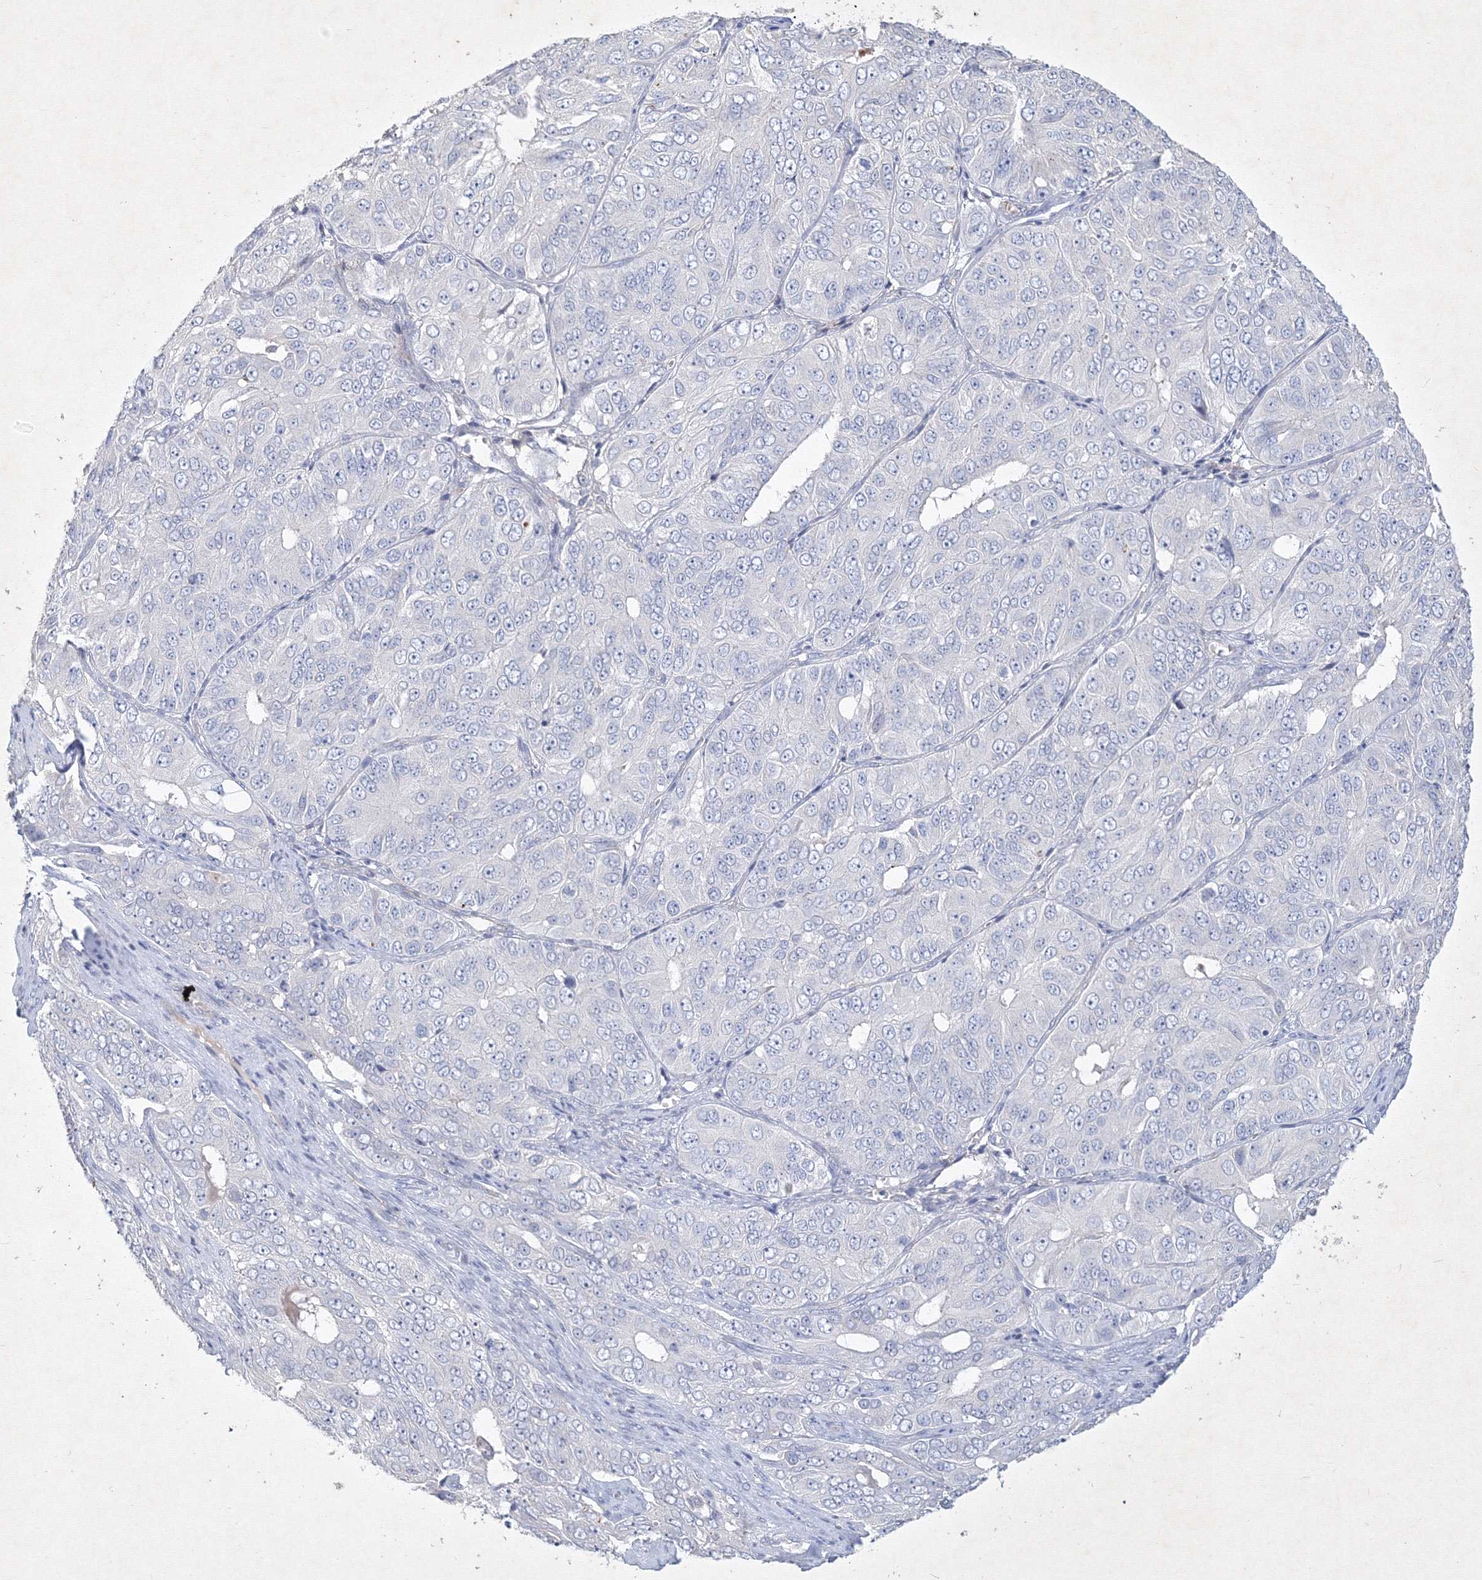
{"staining": {"intensity": "negative", "quantity": "none", "location": "none"}, "tissue": "ovarian cancer", "cell_type": "Tumor cells", "image_type": "cancer", "snomed": [{"axis": "morphology", "description": "Carcinoma, endometroid"}, {"axis": "topography", "description": "Ovary"}], "caption": "The IHC histopathology image has no significant staining in tumor cells of endometroid carcinoma (ovarian) tissue.", "gene": "CXXC4", "patient": {"sex": "female", "age": 51}}